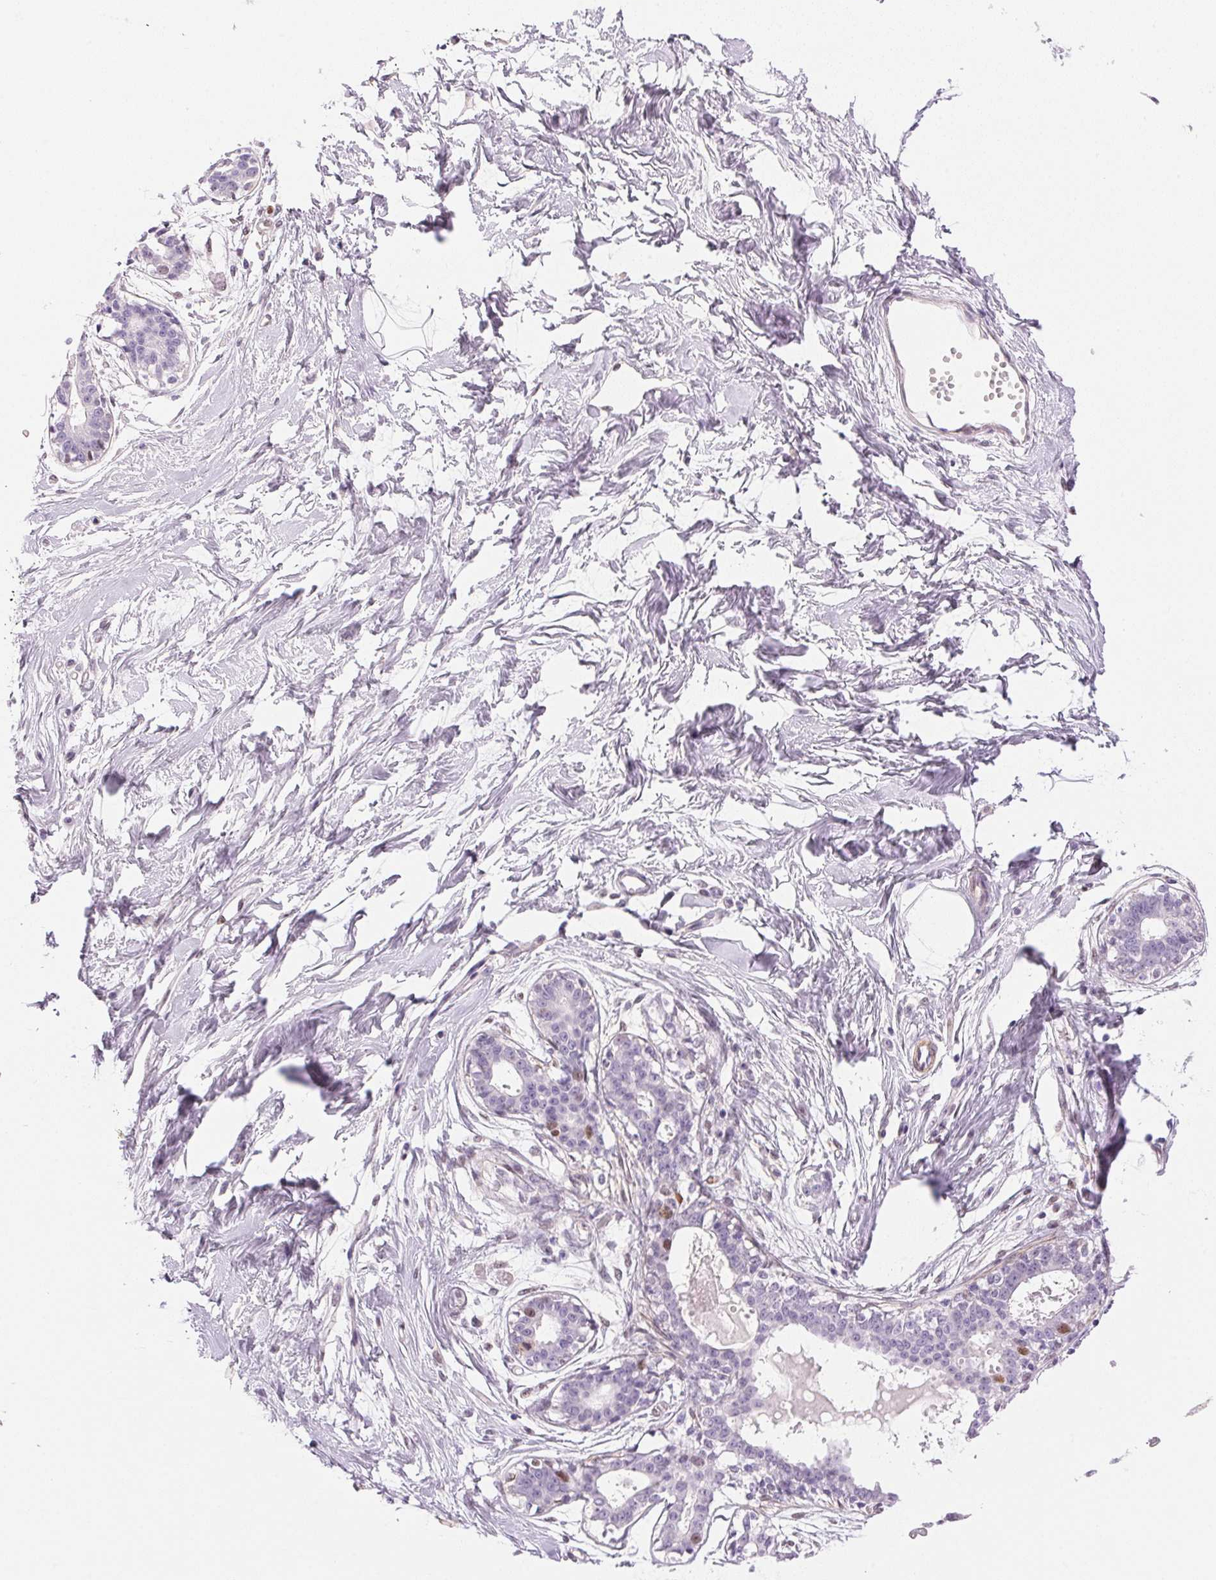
{"staining": {"intensity": "negative", "quantity": "none", "location": "none"}, "tissue": "breast", "cell_type": "Adipocytes", "image_type": "normal", "snomed": [{"axis": "morphology", "description": "Normal tissue, NOS"}, {"axis": "topography", "description": "Breast"}], "caption": "High power microscopy micrograph of an IHC image of benign breast, revealing no significant expression in adipocytes.", "gene": "SMTN", "patient": {"sex": "female", "age": 45}}